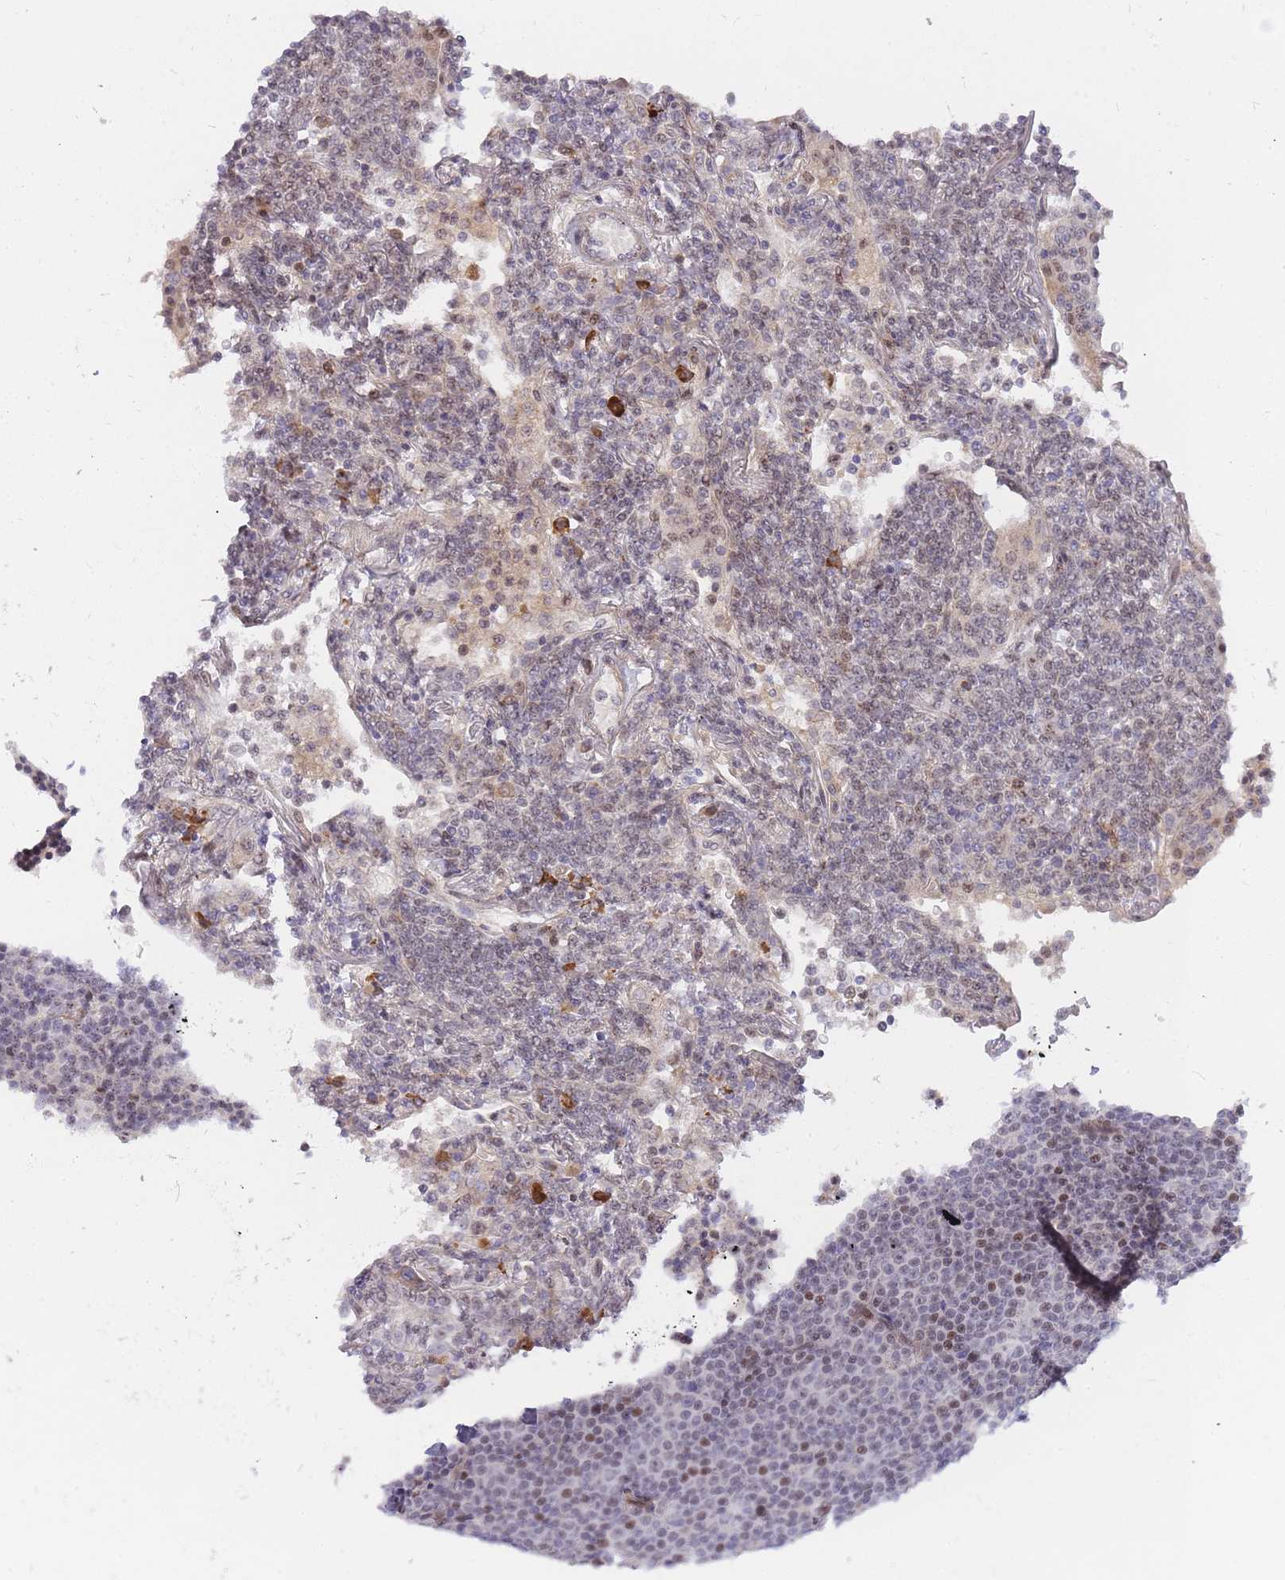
{"staining": {"intensity": "moderate", "quantity": "<25%", "location": "nuclear"}, "tissue": "lymphoma", "cell_type": "Tumor cells", "image_type": "cancer", "snomed": [{"axis": "morphology", "description": "Malignant lymphoma, non-Hodgkin's type, Low grade"}, {"axis": "topography", "description": "Lymph node"}], "caption": "Protein analysis of lymphoma tissue reveals moderate nuclear staining in about <25% of tumor cells.", "gene": "TLE2", "patient": {"sex": "female", "age": 67}}